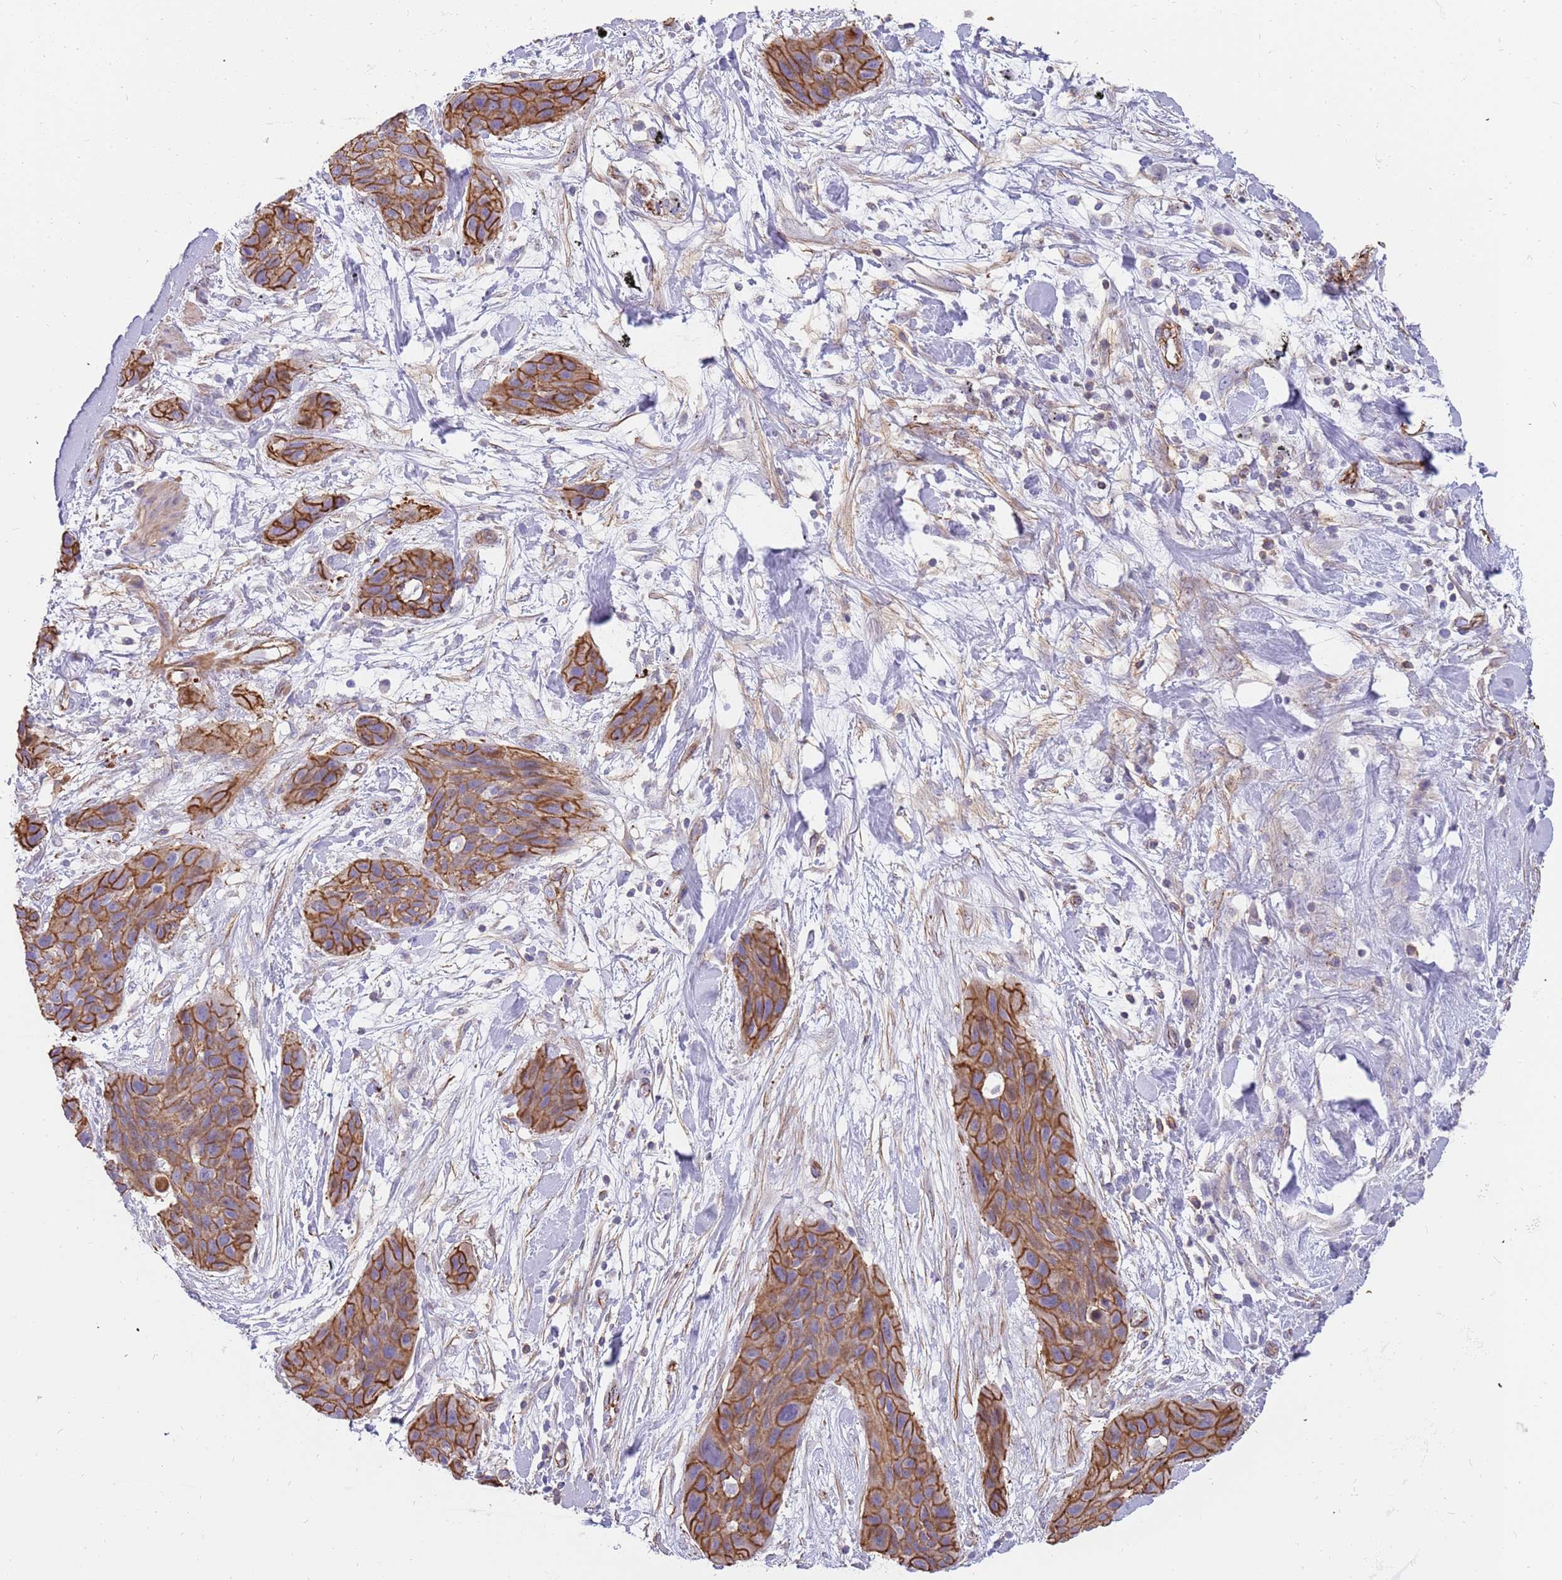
{"staining": {"intensity": "strong", "quantity": ">75%", "location": "cytoplasmic/membranous"}, "tissue": "lung cancer", "cell_type": "Tumor cells", "image_type": "cancer", "snomed": [{"axis": "morphology", "description": "Squamous cell carcinoma, NOS"}, {"axis": "topography", "description": "Lung"}], "caption": "Immunohistochemistry micrograph of neoplastic tissue: human lung squamous cell carcinoma stained using IHC exhibits high levels of strong protein expression localized specifically in the cytoplasmic/membranous of tumor cells, appearing as a cytoplasmic/membranous brown color.", "gene": "GFRAL", "patient": {"sex": "female", "age": 70}}